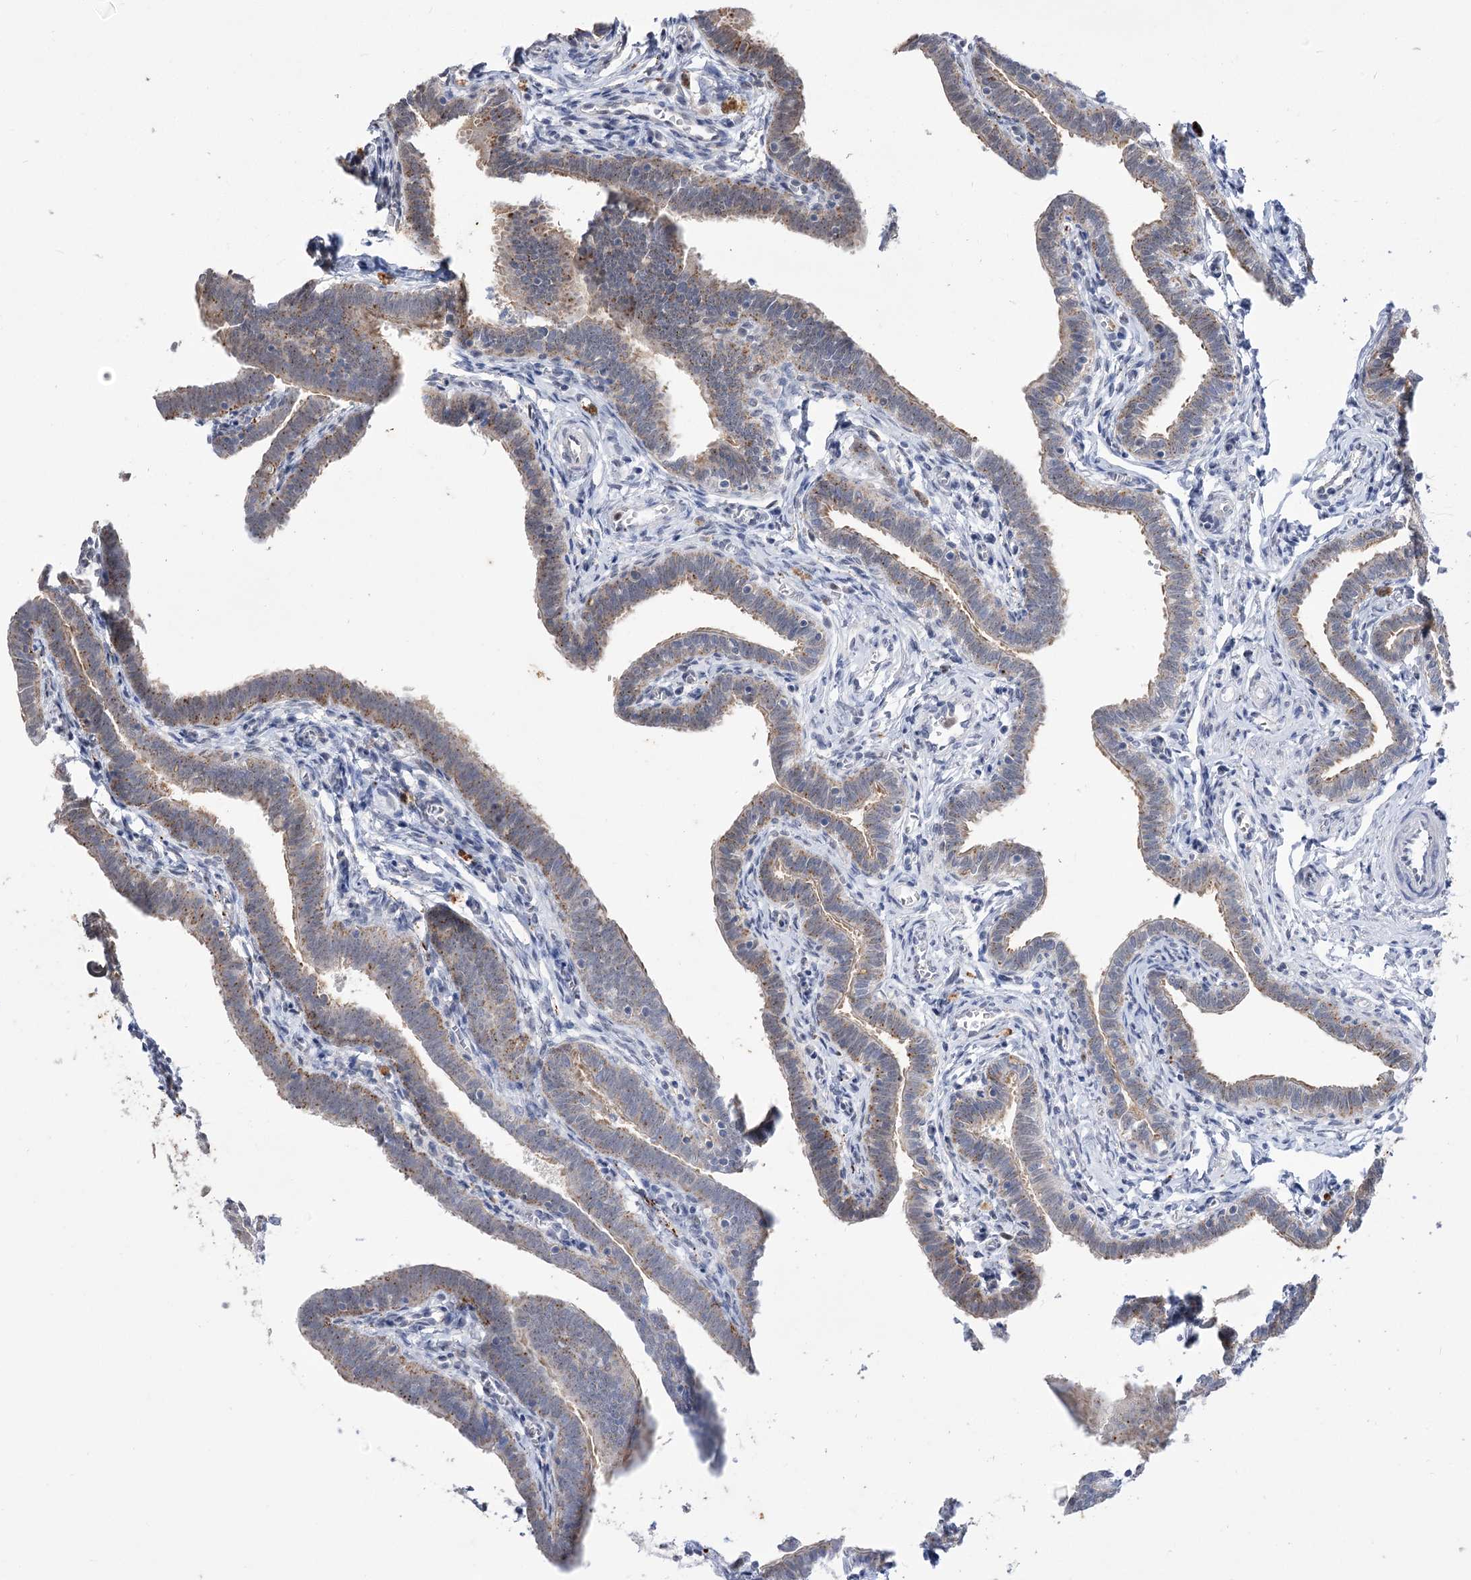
{"staining": {"intensity": "weak", "quantity": "25%-75%", "location": "cytoplasmic/membranous"}, "tissue": "fallopian tube", "cell_type": "Glandular cells", "image_type": "normal", "snomed": [{"axis": "morphology", "description": "Normal tissue, NOS"}, {"axis": "topography", "description": "Fallopian tube"}], "caption": "Protein staining displays weak cytoplasmic/membranous staining in about 25%-75% of glandular cells in benign fallopian tube. (DAB IHC with brightfield microscopy, high magnification).", "gene": "SIAE", "patient": {"sex": "female", "age": 36}}